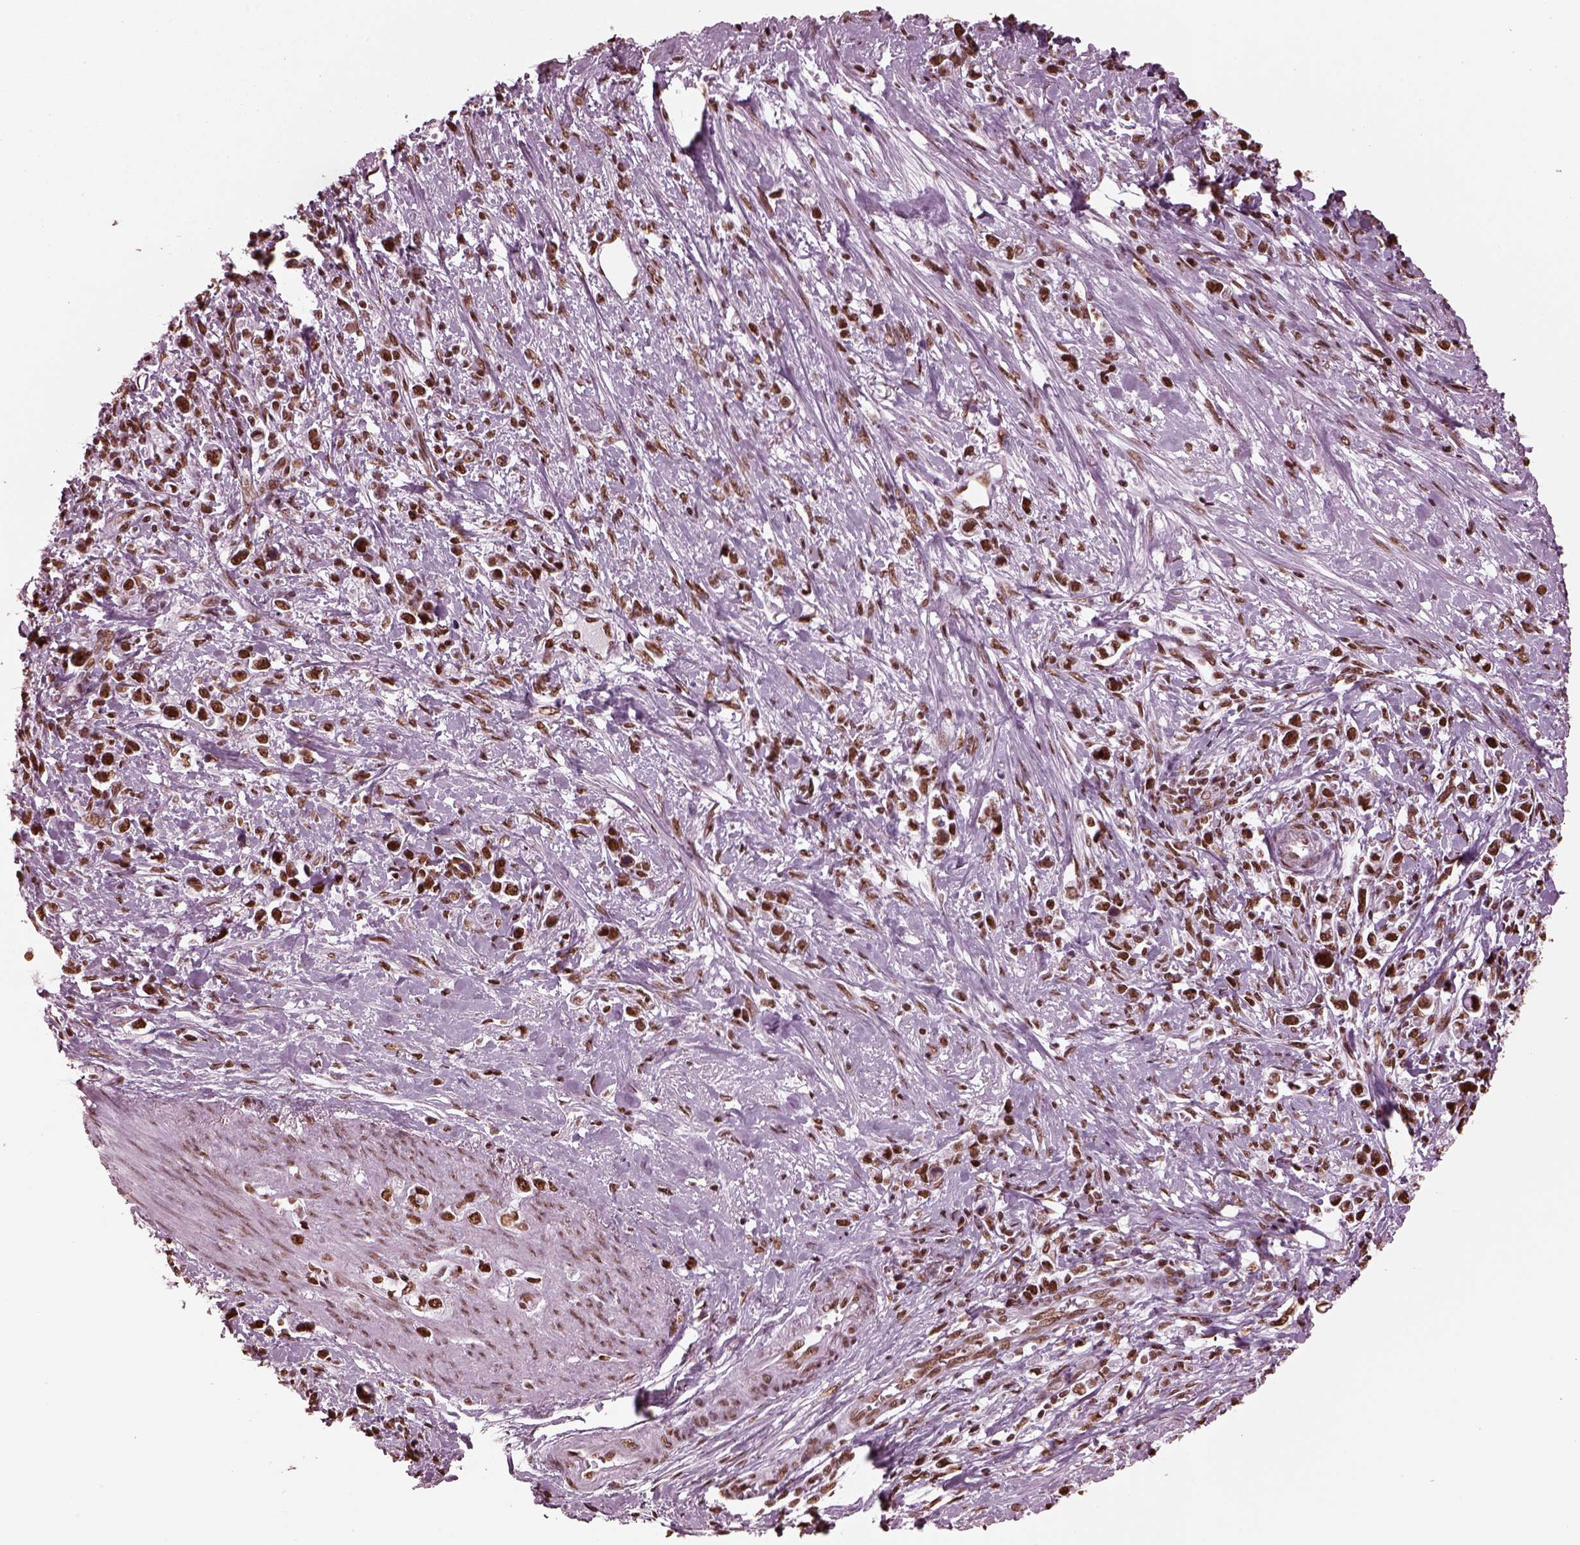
{"staining": {"intensity": "strong", "quantity": ">75%", "location": "nuclear"}, "tissue": "stomach cancer", "cell_type": "Tumor cells", "image_type": "cancer", "snomed": [{"axis": "morphology", "description": "Adenocarcinoma, NOS"}, {"axis": "topography", "description": "Stomach"}], "caption": "The micrograph demonstrates staining of adenocarcinoma (stomach), revealing strong nuclear protein expression (brown color) within tumor cells.", "gene": "CBFA2T3", "patient": {"sex": "male", "age": 63}}